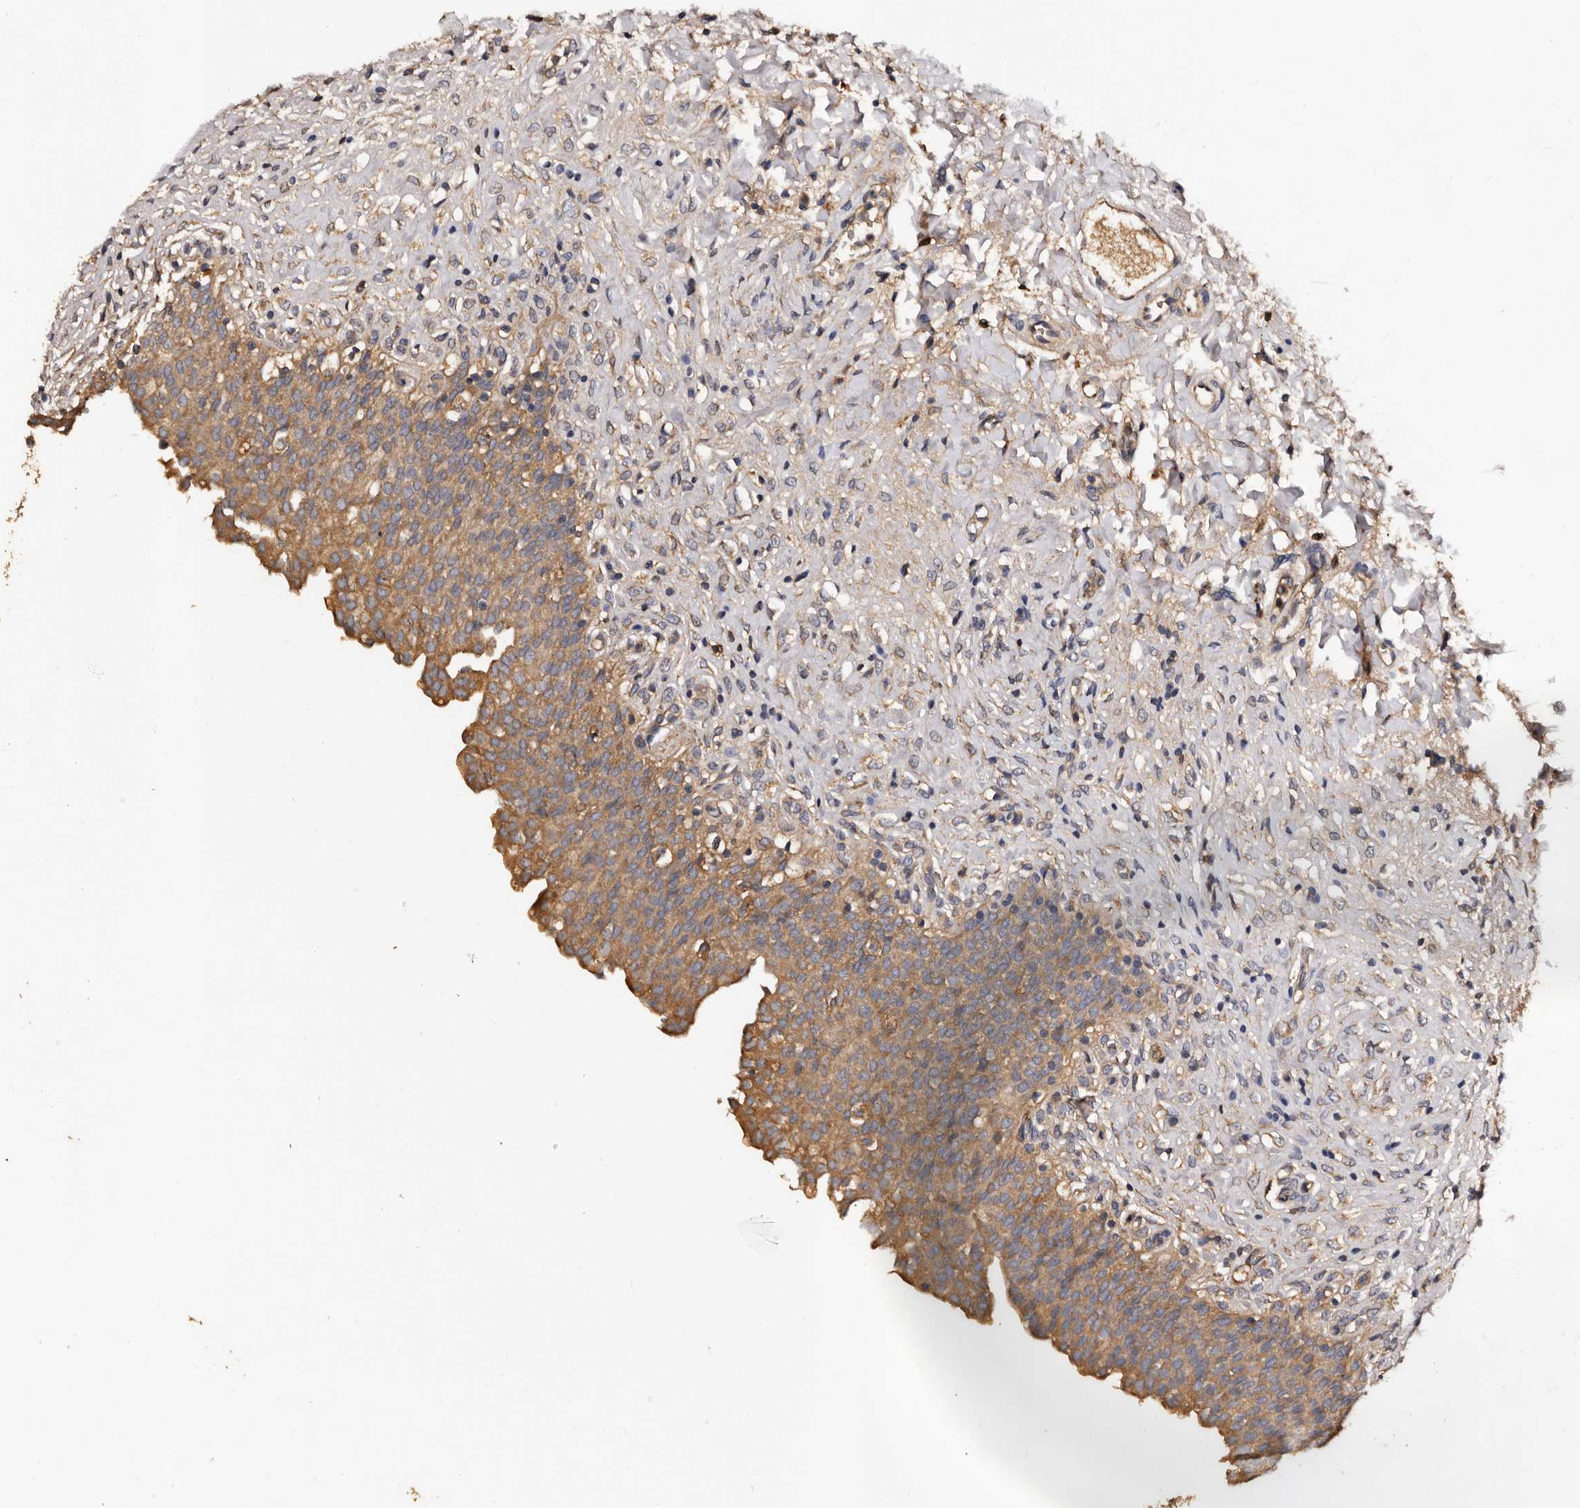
{"staining": {"intensity": "moderate", "quantity": ">75%", "location": "cytoplasmic/membranous"}, "tissue": "urinary bladder", "cell_type": "Urothelial cells", "image_type": "normal", "snomed": [{"axis": "morphology", "description": "Urothelial carcinoma, High grade"}, {"axis": "topography", "description": "Urinary bladder"}], "caption": "An immunohistochemistry image of unremarkable tissue is shown. Protein staining in brown labels moderate cytoplasmic/membranous positivity in urinary bladder within urothelial cells. (DAB (3,3'-diaminobenzidine) IHC, brown staining for protein, blue staining for nuclei).", "gene": "ADCK5", "patient": {"sex": "male", "age": 46}}